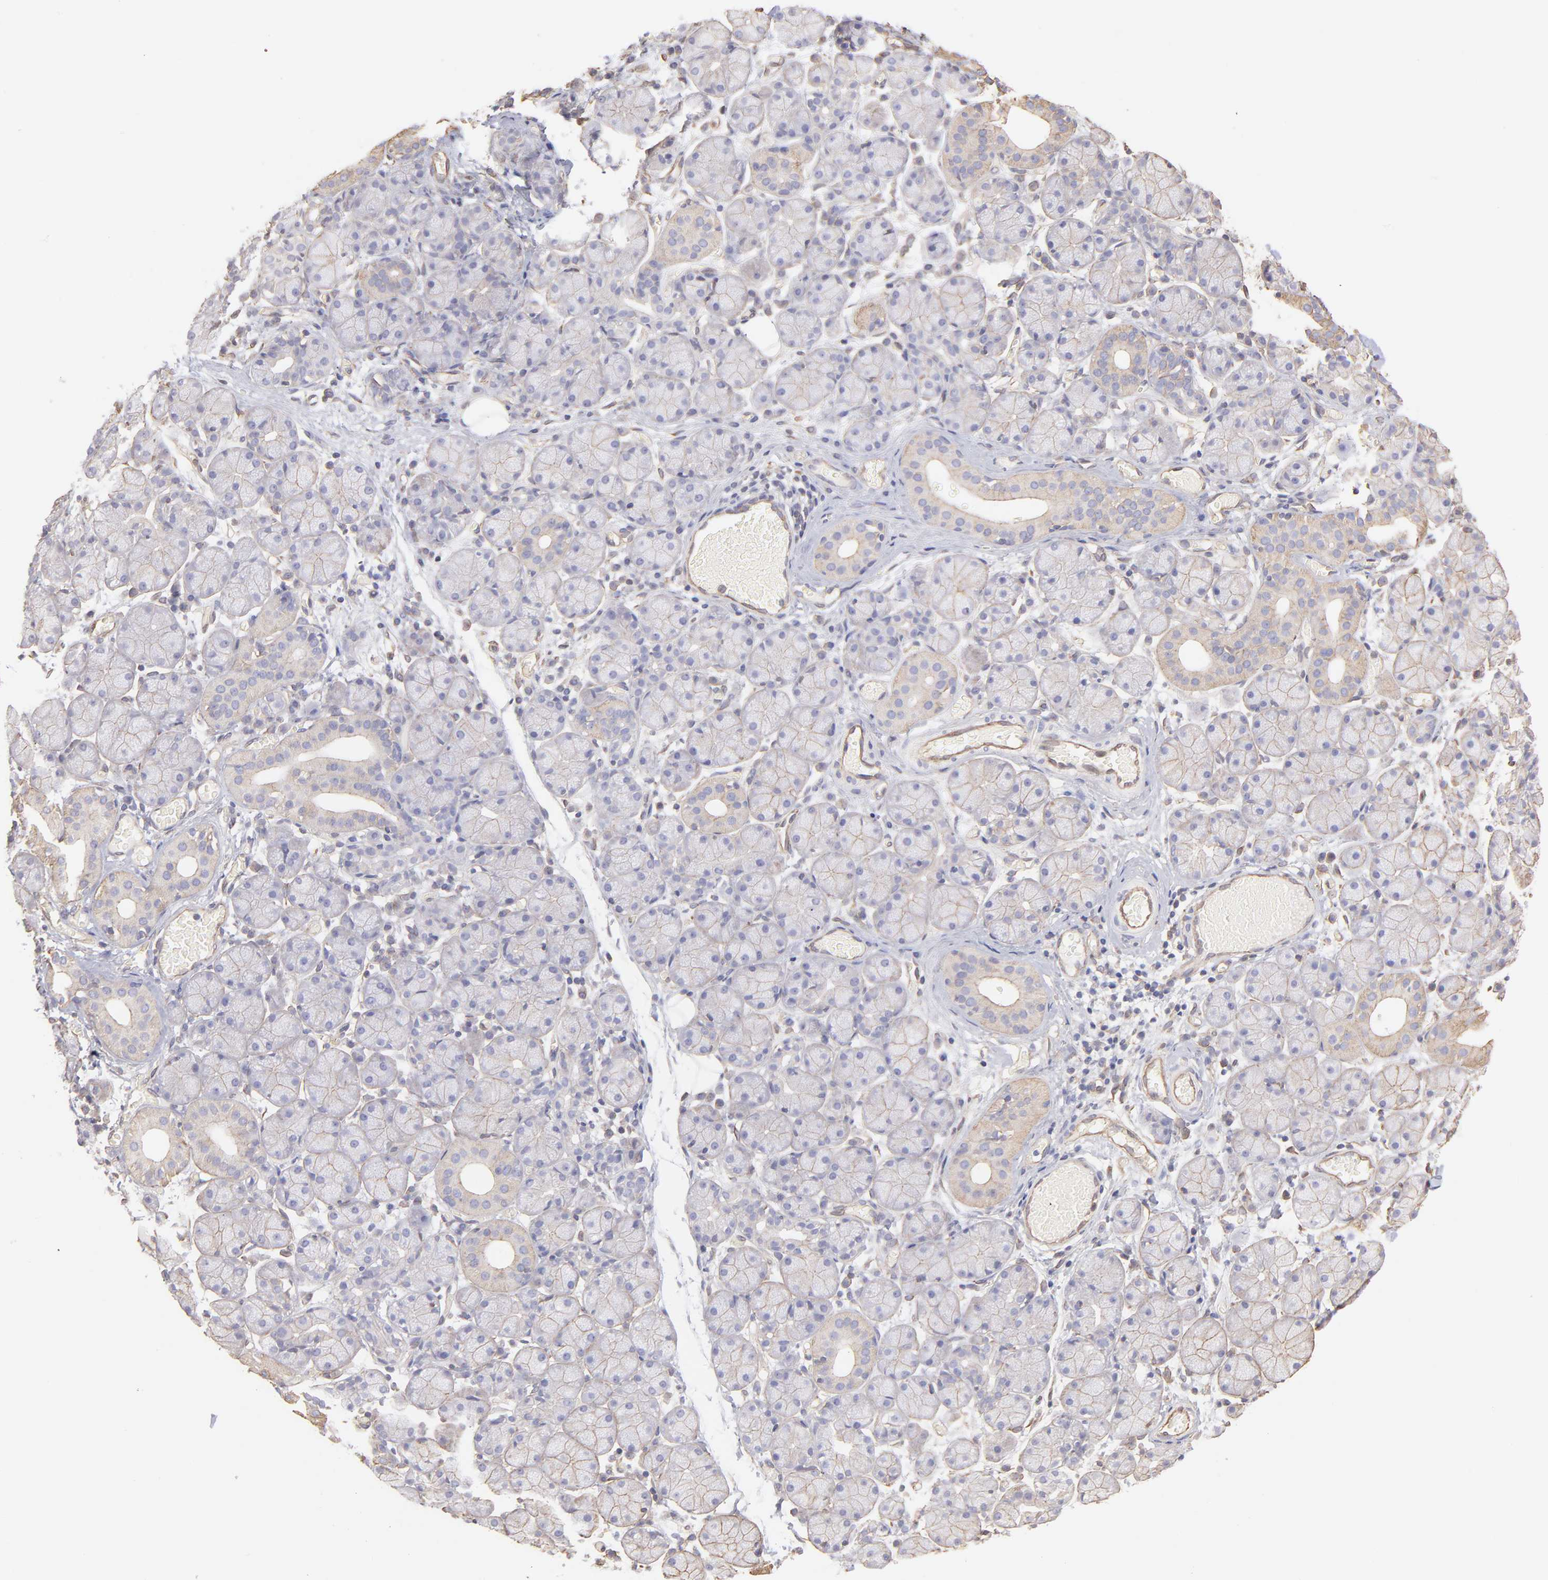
{"staining": {"intensity": "weak", "quantity": ">75%", "location": "cytoplasmic/membranous"}, "tissue": "salivary gland", "cell_type": "Glandular cells", "image_type": "normal", "snomed": [{"axis": "morphology", "description": "Normal tissue, NOS"}, {"axis": "topography", "description": "Salivary gland"}], "caption": "Normal salivary gland displays weak cytoplasmic/membranous positivity in about >75% of glandular cells.", "gene": "PLEC", "patient": {"sex": "female", "age": 24}}